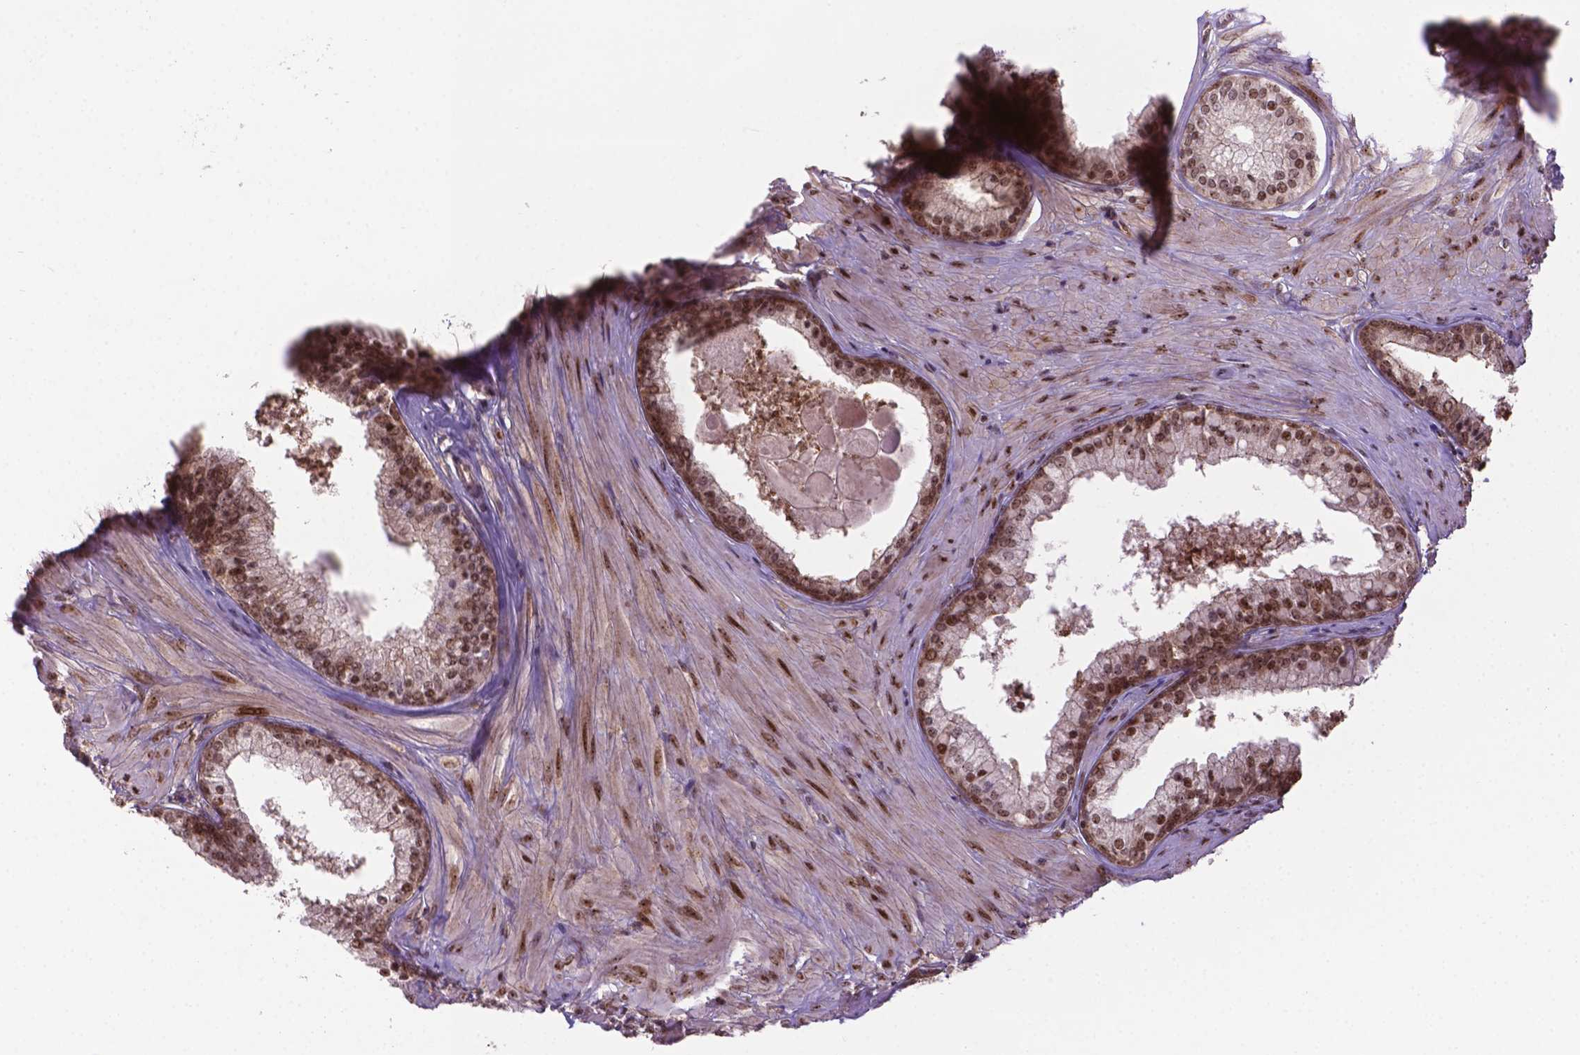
{"staining": {"intensity": "moderate", "quantity": ">75%", "location": "cytoplasmic/membranous,nuclear"}, "tissue": "prostate", "cell_type": "Glandular cells", "image_type": "normal", "snomed": [{"axis": "morphology", "description": "Normal tissue, NOS"}, {"axis": "topography", "description": "Prostate"}], "caption": "Prostate stained with immunohistochemistry (IHC) shows moderate cytoplasmic/membranous,nuclear staining in approximately >75% of glandular cells.", "gene": "CSNK2A1", "patient": {"sex": "male", "age": 61}}